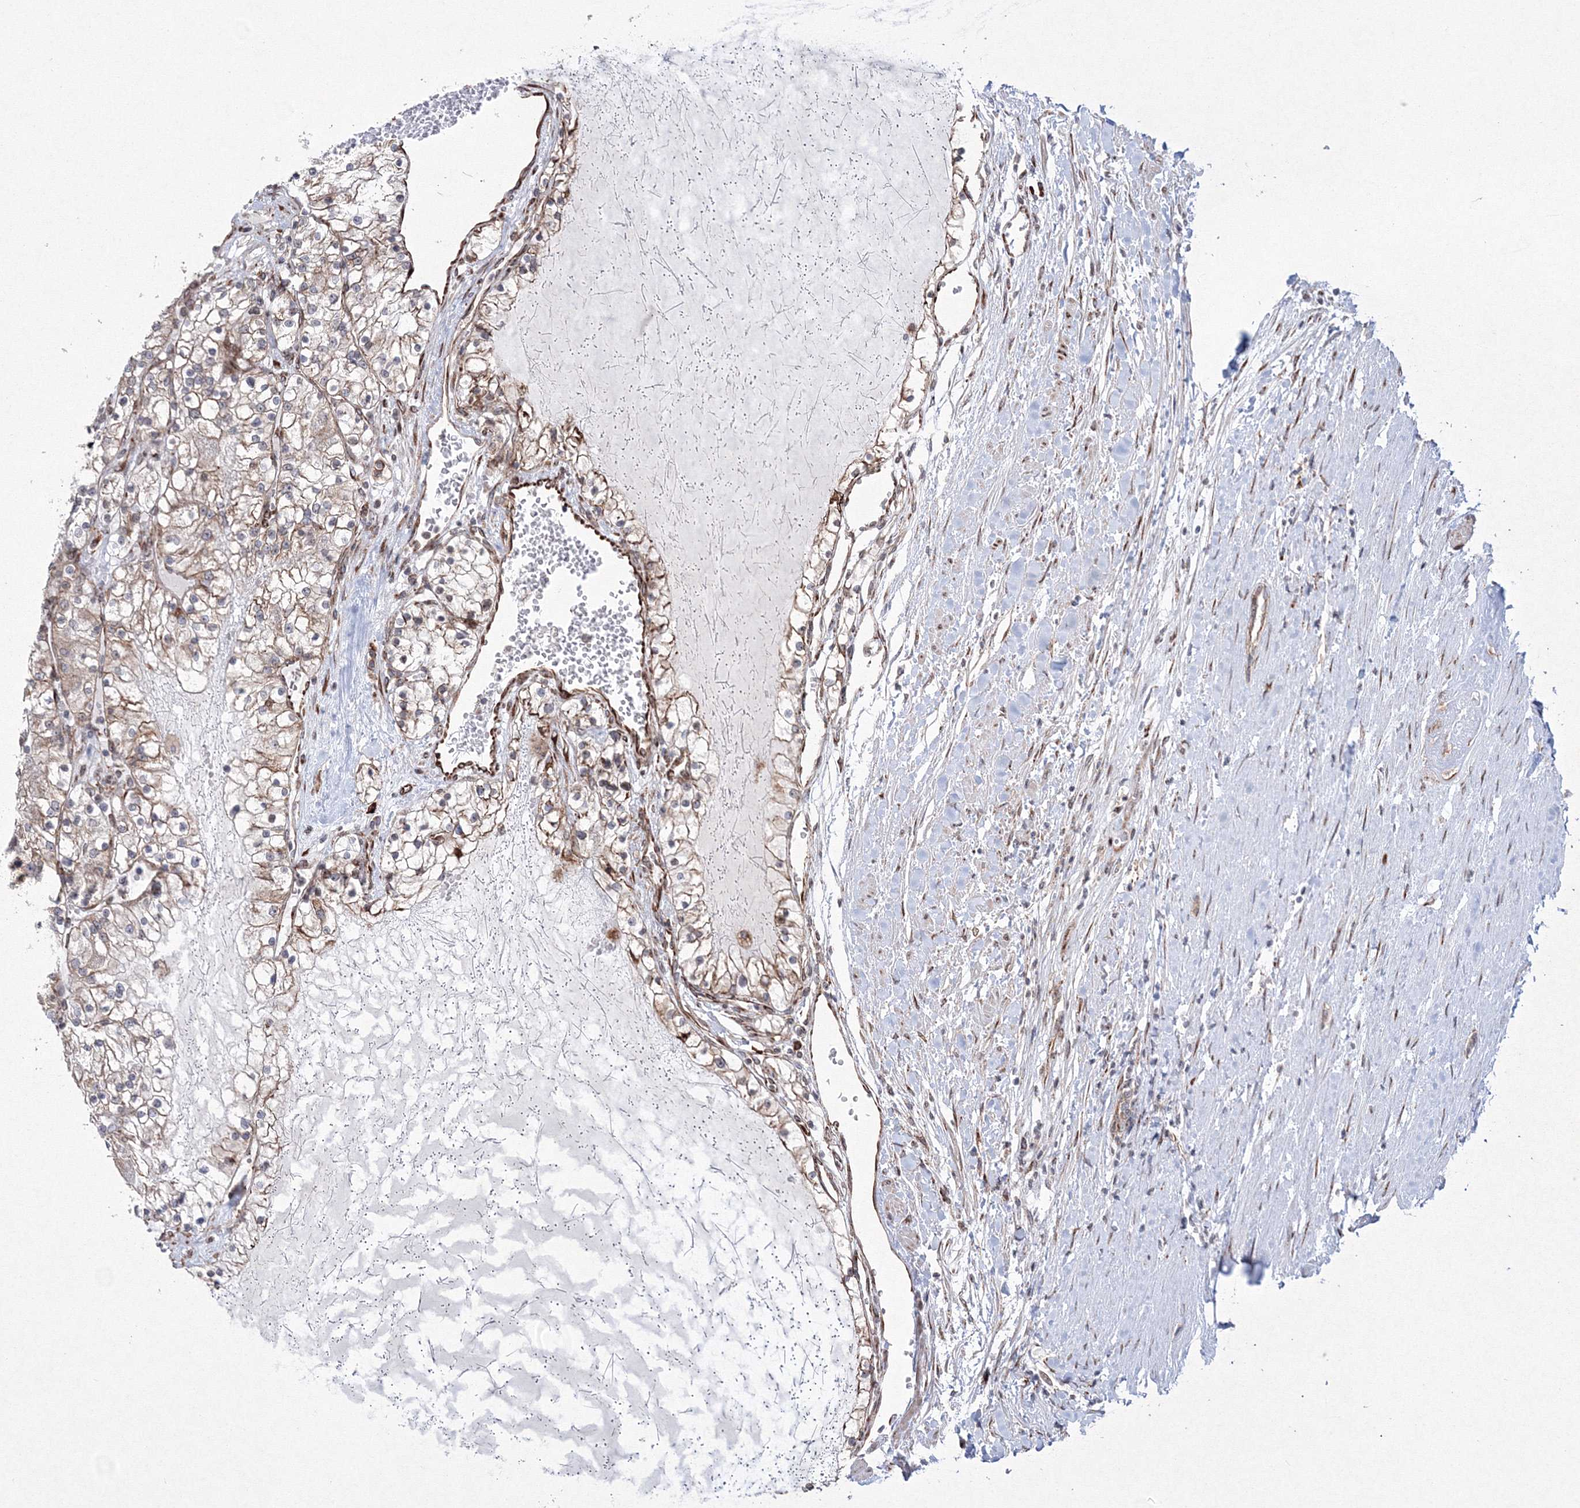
{"staining": {"intensity": "weak", "quantity": "25%-75%", "location": "cytoplasmic/membranous"}, "tissue": "renal cancer", "cell_type": "Tumor cells", "image_type": "cancer", "snomed": [{"axis": "morphology", "description": "Normal tissue, NOS"}, {"axis": "morphology", "description": "Adenocarcinoma, NOS"}, {"axis": "topography", "description": "Kidney"}], "caption": "Protein staining demonstrates weak cytoplasmic/membranous expression in approximately 25%-75% of tumor cells in renal adenocarcinoma.", "gene": "EFCAB12", "patient": {"sex": "male", "age": 68}}